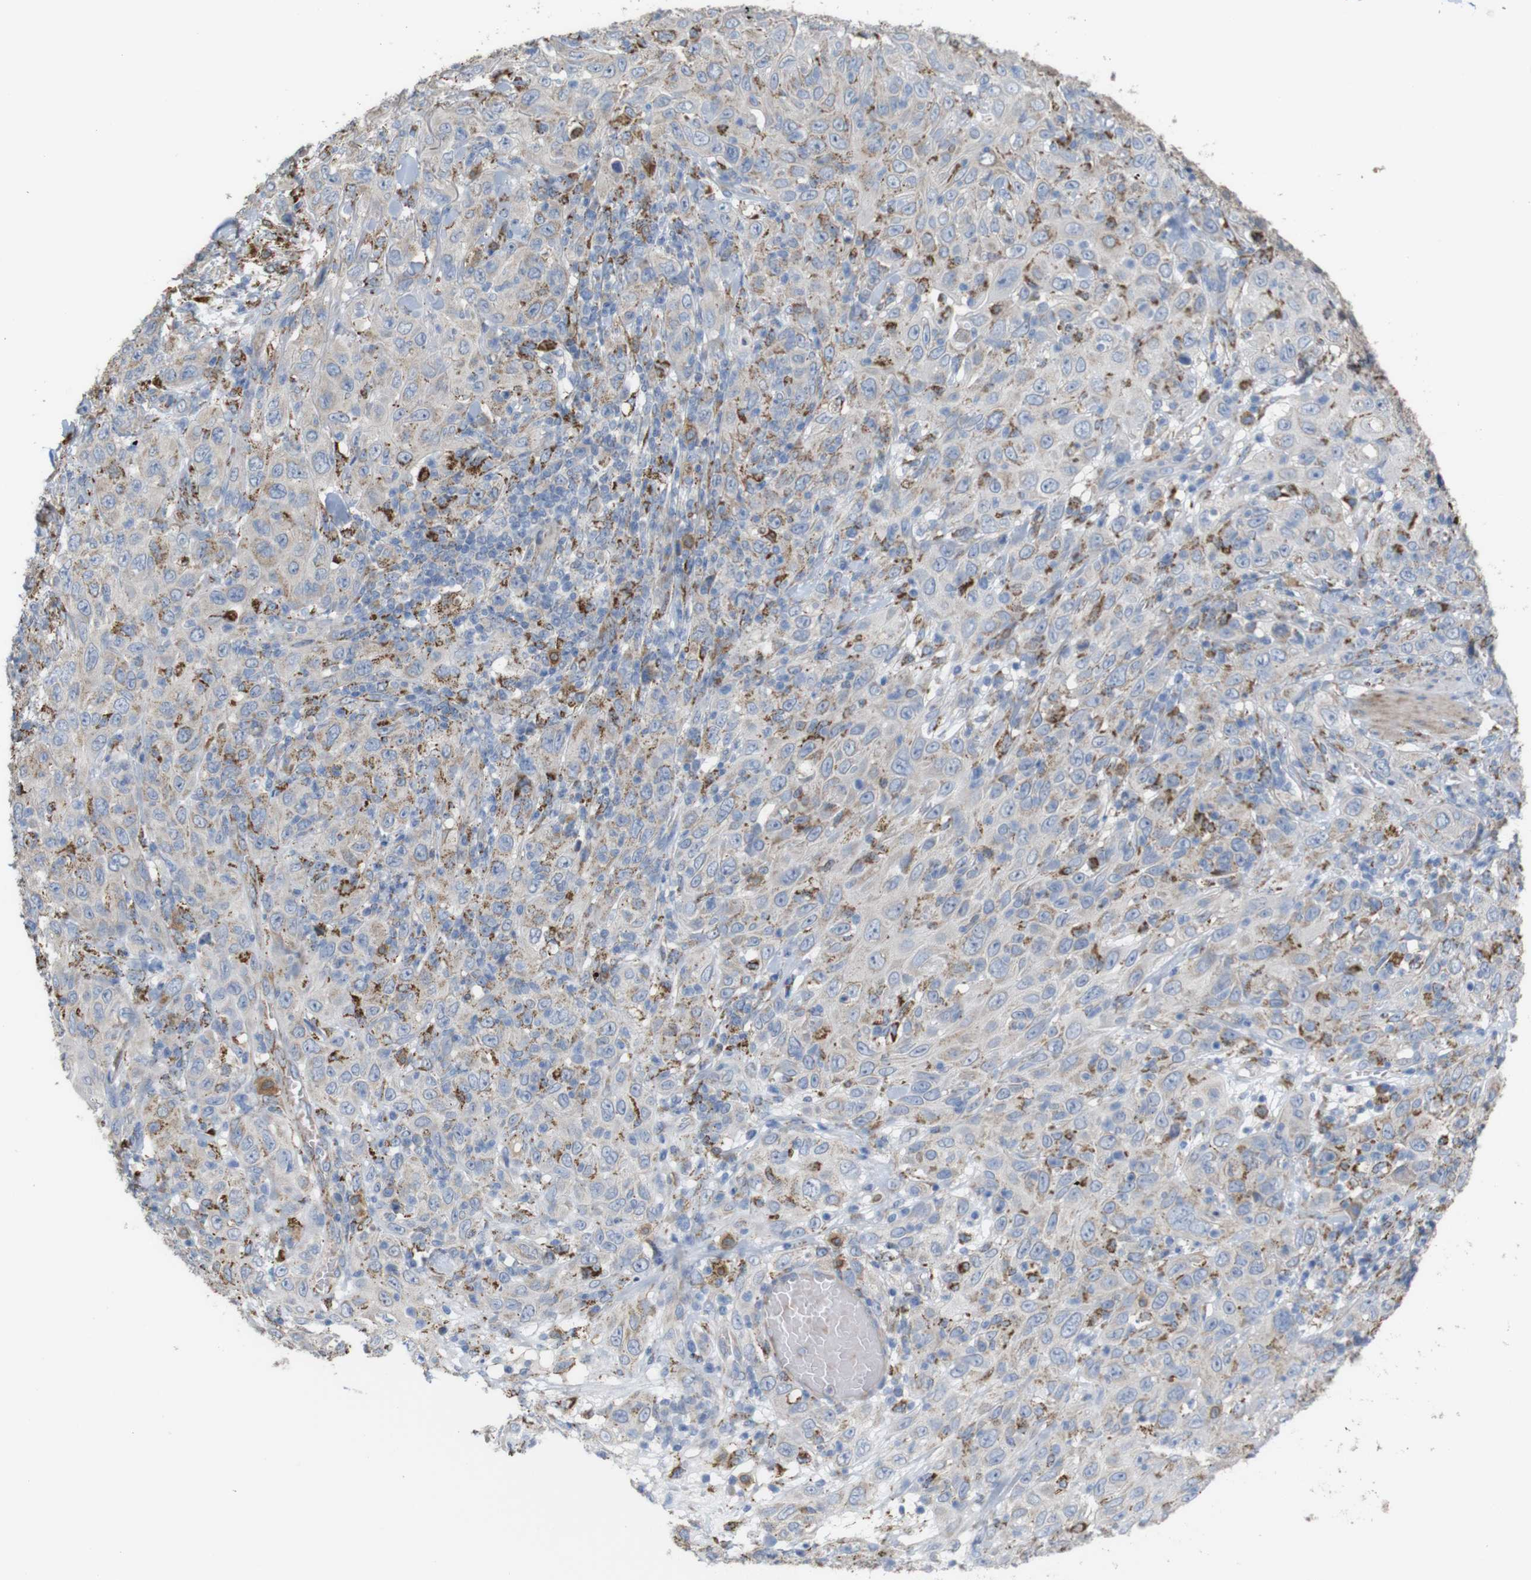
{"staining": {"intensity": "moderate", "quantity": "25%-75%", "location": "cytoplasmic/membranous"}, "tissue": "skin cancer", "cell_type": "Tumor cells", "image_type": "cancer", "snomed": [{"axis": "morphology", "description": "Squamous cell carcinoma, NOS"}, {"axis": "topography", "description": "Skin"}], "caption": "IHC photomicrograph of neoplastic tissue: human skin cancer stained using immunohistochemistry exhibits medium levels of moderate protein expression localized specifically in the cytoplasmic/membranous of tumor cells, appearing as a cytoplasmic/membranous brown color.", "gene": "PTPRR", "patient": {"sex": "female", "age": 88}}